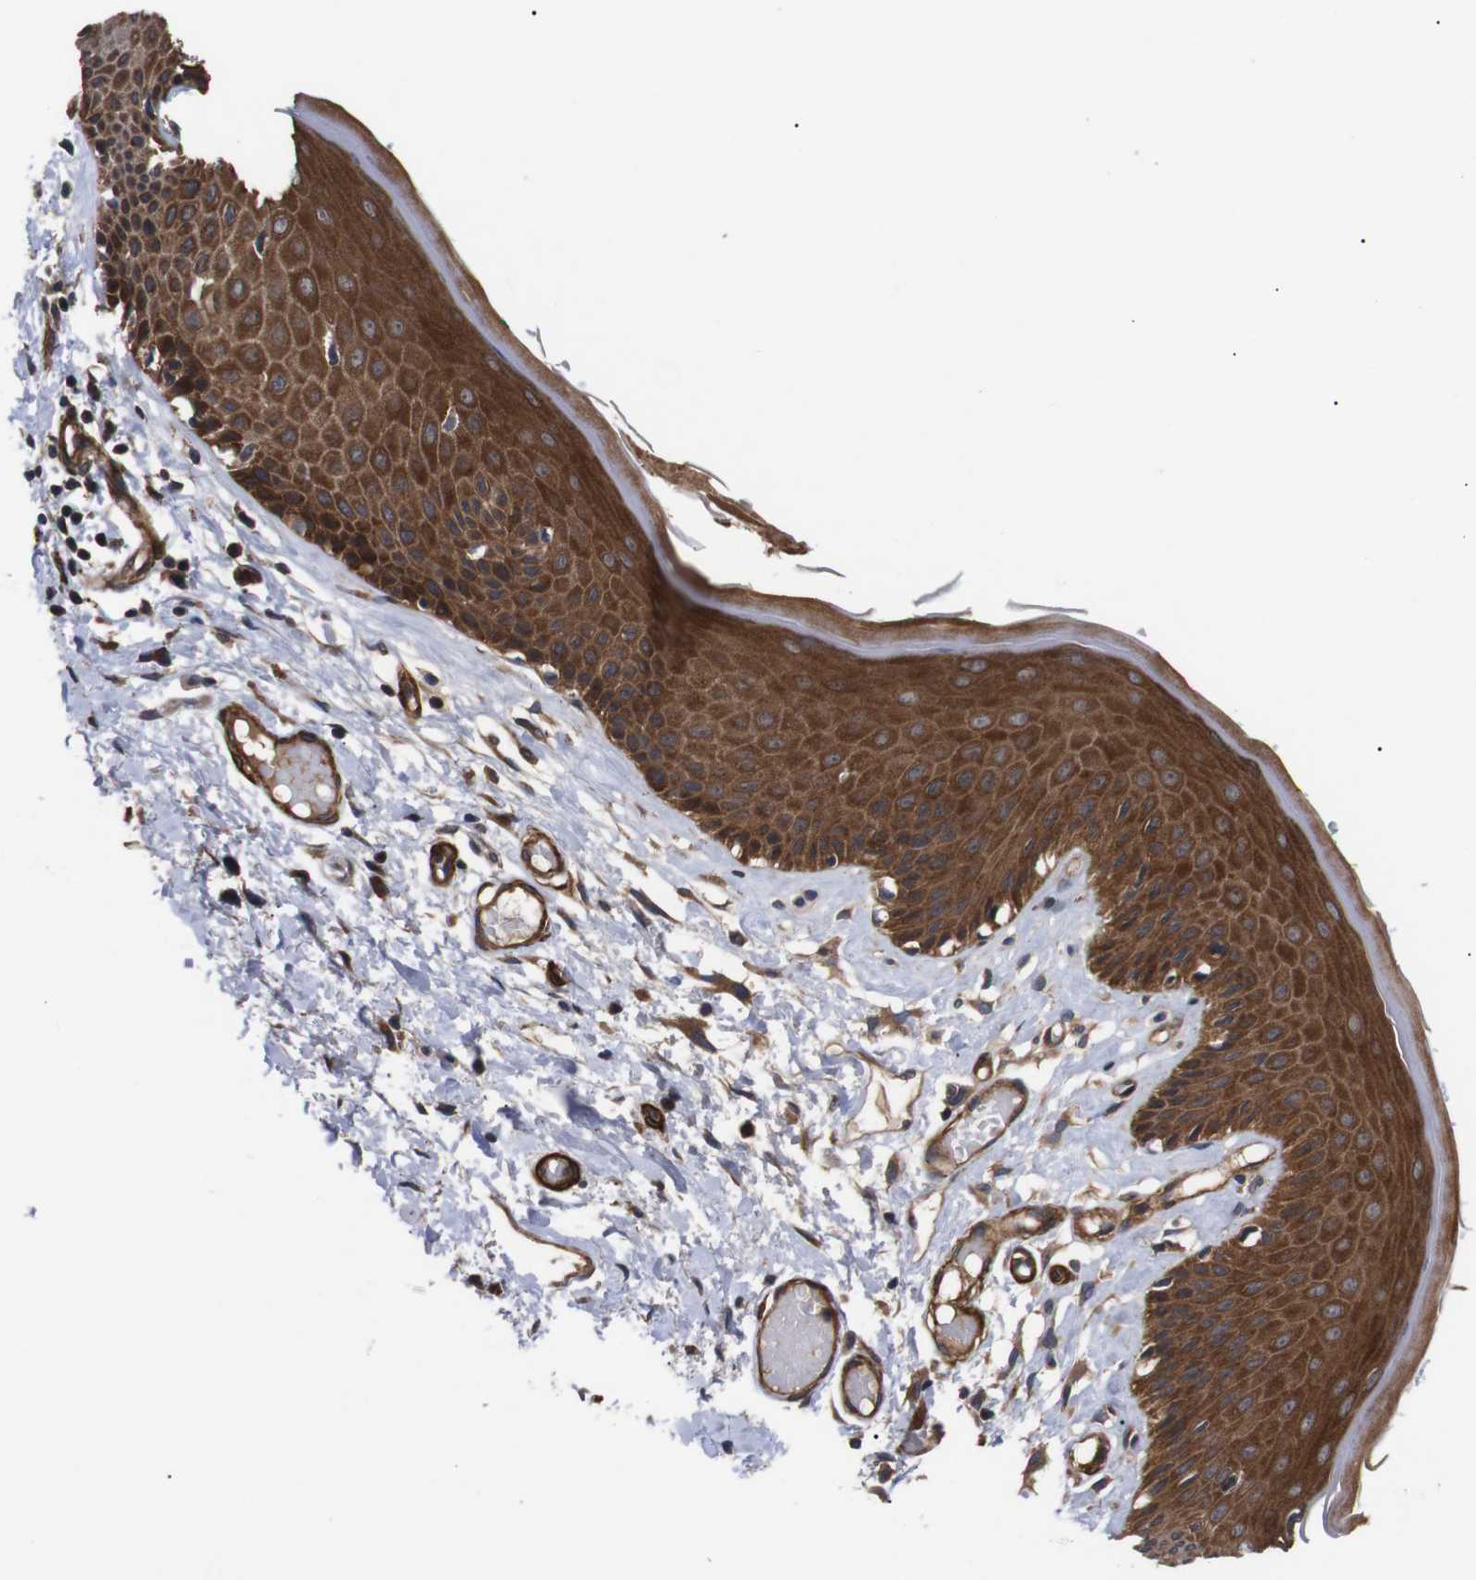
{"staining": {"intensity": "strong", "quantity": ">75%", "location": "cytoplasmic/membranous"}, "tissue": "skin", "cell_type": "Epidermal cells", "image_type": "normal", "snomed": [{"axis": "morphology", "description": "Normal tissue, NOS"}, {"axis": "topography", "description": "Vulva"}], "caption": "Epidermal cells reveal strong cytoplasmic/membranous expression in about >75% of cells in benign skin.", "gene": "PAWR", "patient": {"sex": "female", "age": 73}}